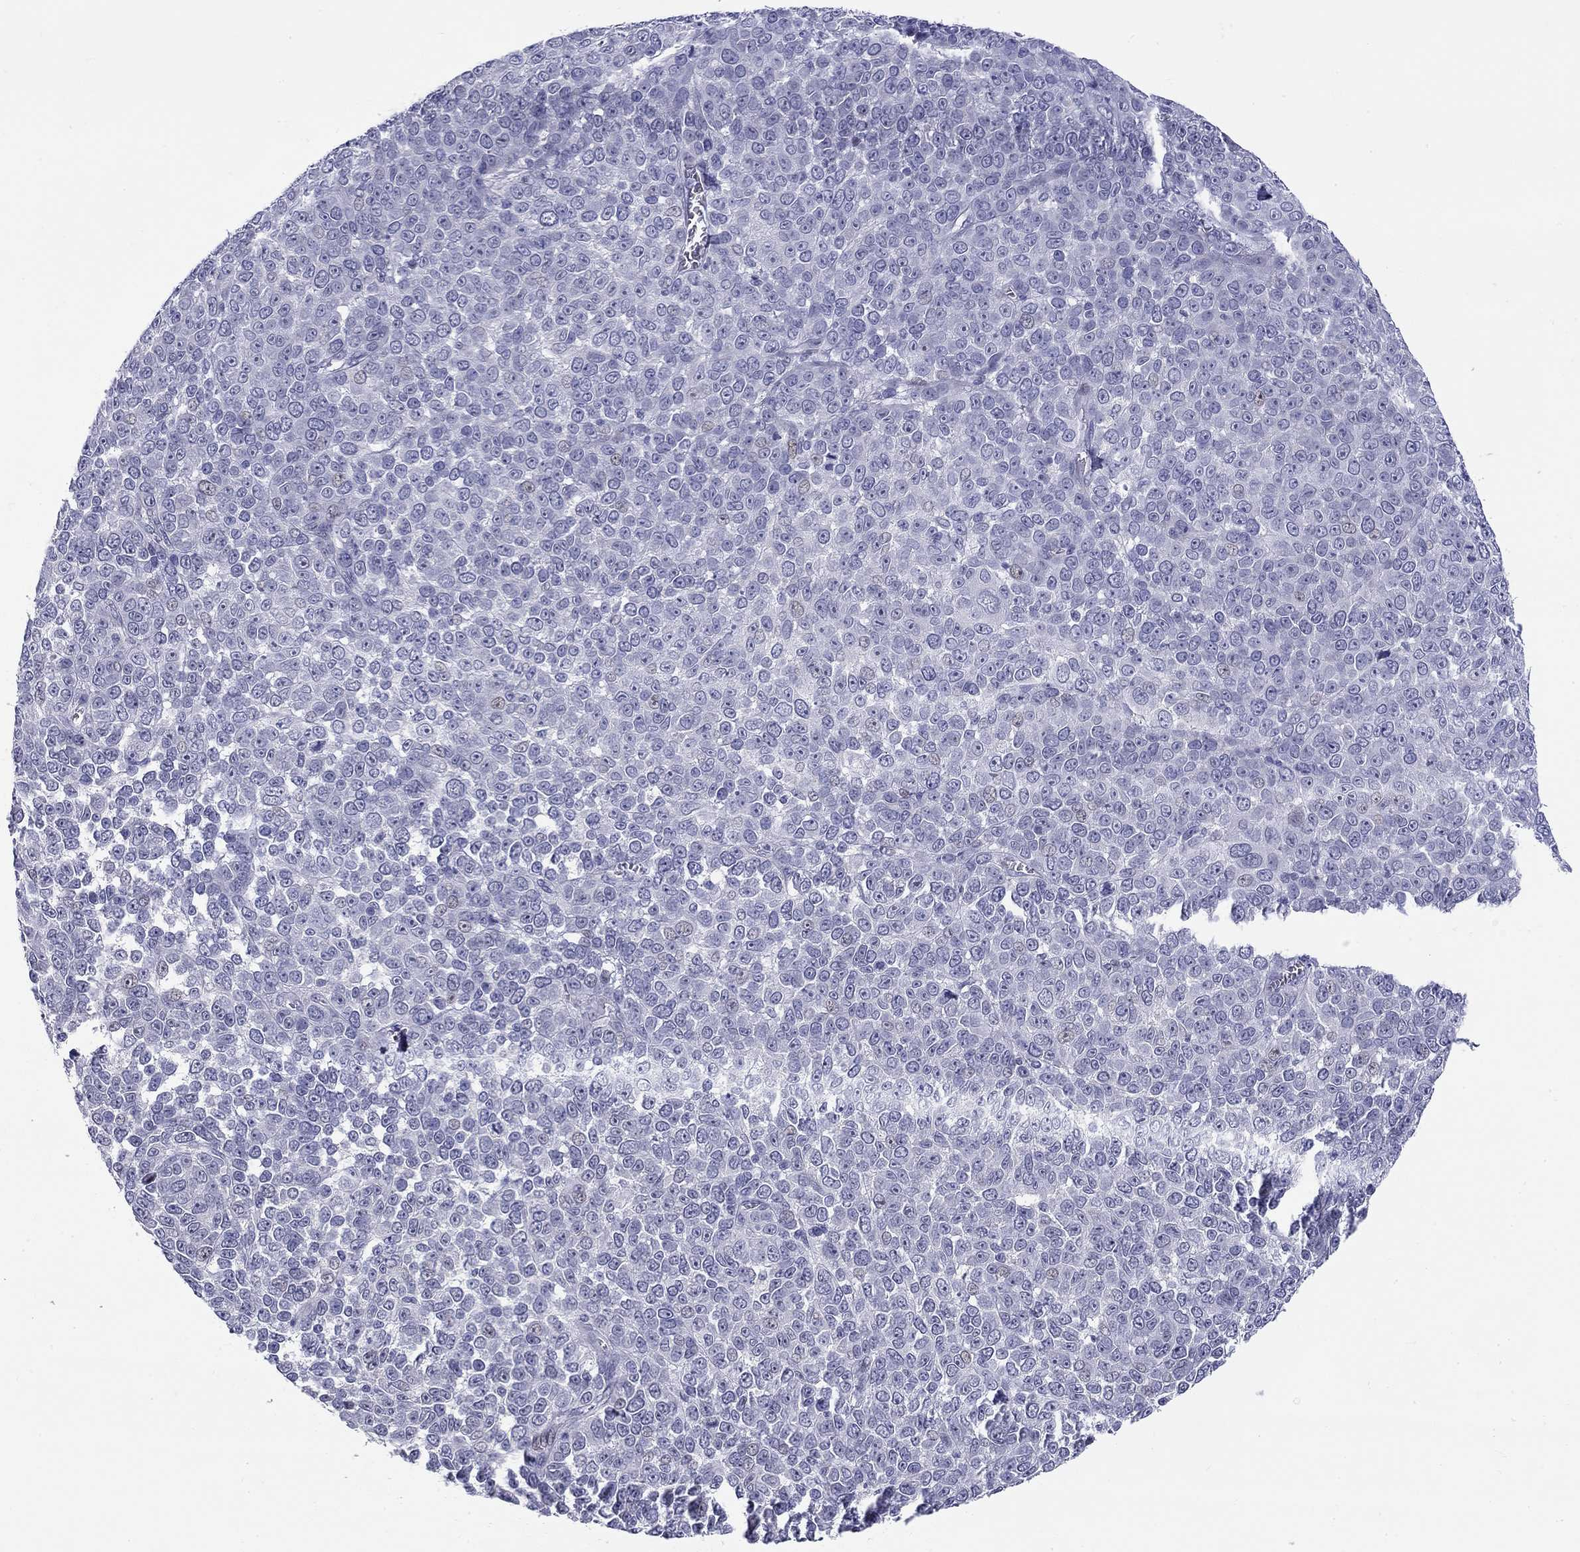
{"staining": {"intensity": "negative", "quantity": "none", "location": "none"}, "tissue": "melanoma", "cell_type": "Tumor cells", "image_type": "cancer", "snomed": [{"axis": "morphology", "description": "Malignant melanoma, NOS"}, {"axis": "topography", "description": "Skin"}], "caption": "Immunohistochemical staining of melanoma reveals no significant positivity in tumor cells. (Immunohistochemistry, brightfield microscopy, high magnification).", "gene": "C8orf88", "patient": {"sex": "female", "age": 95}}